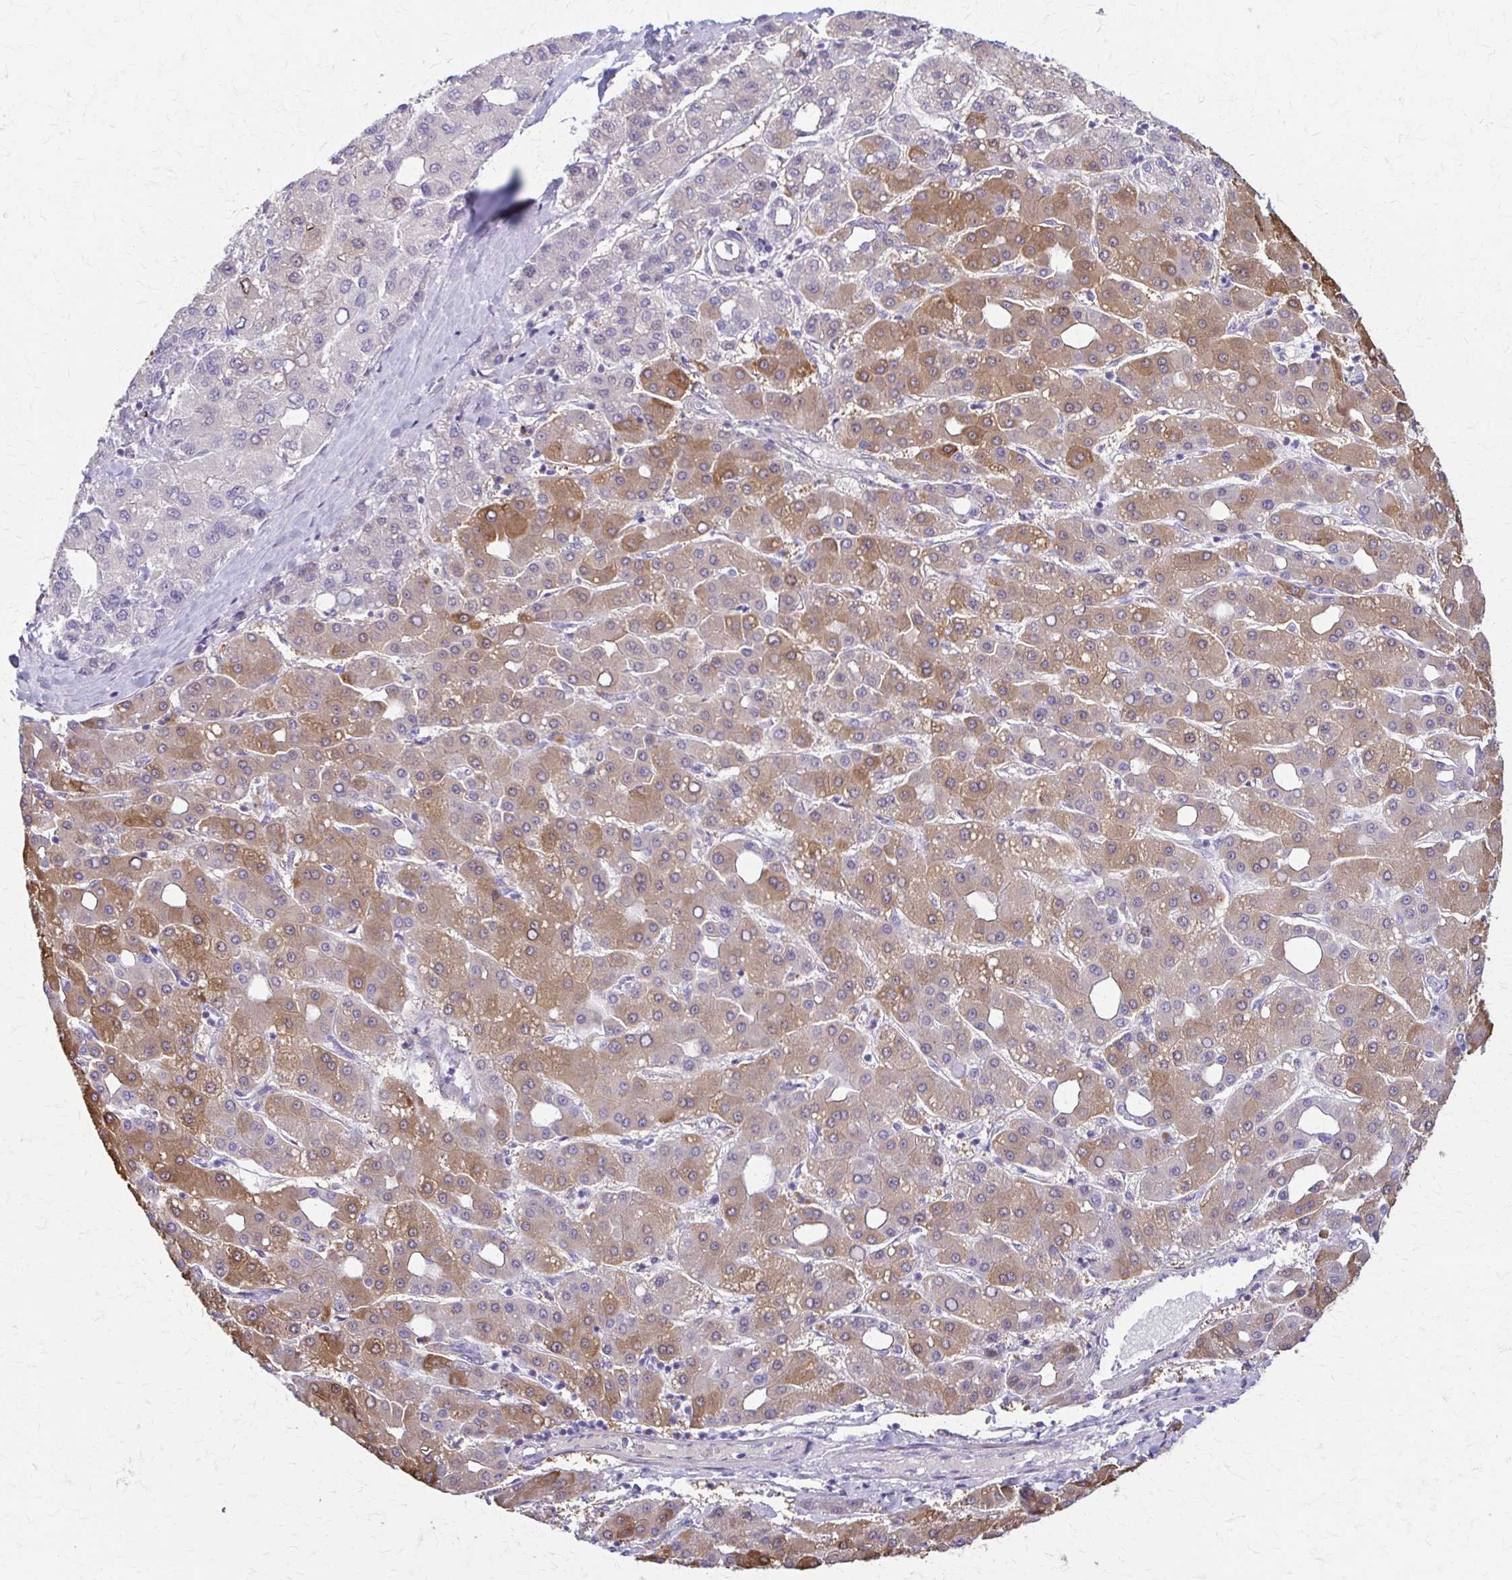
{"staining": {"intensity": "moderate", "quantity": "25%-75%", "location": "cytoplasmic/membranous"}, "tissue": "liver cancer", "cell_type": "Tumor cells", "image_type": "cancer", "snomed": [{"axis": "morphology", "description": "Carcinoma, Hepatocellular, NOS"}, {"axis": "topography", "description": "Liver"}], "caption": "A micrograph showing moderate cytoplasmic/membranous expression in about 25%-75% of tumor cells in liver cancer (hepatocellular carcinoma), as visualized by brown immunohistochemical staining.", "gene": "DSP", "patient": {"sex": "male", "age": 65}}